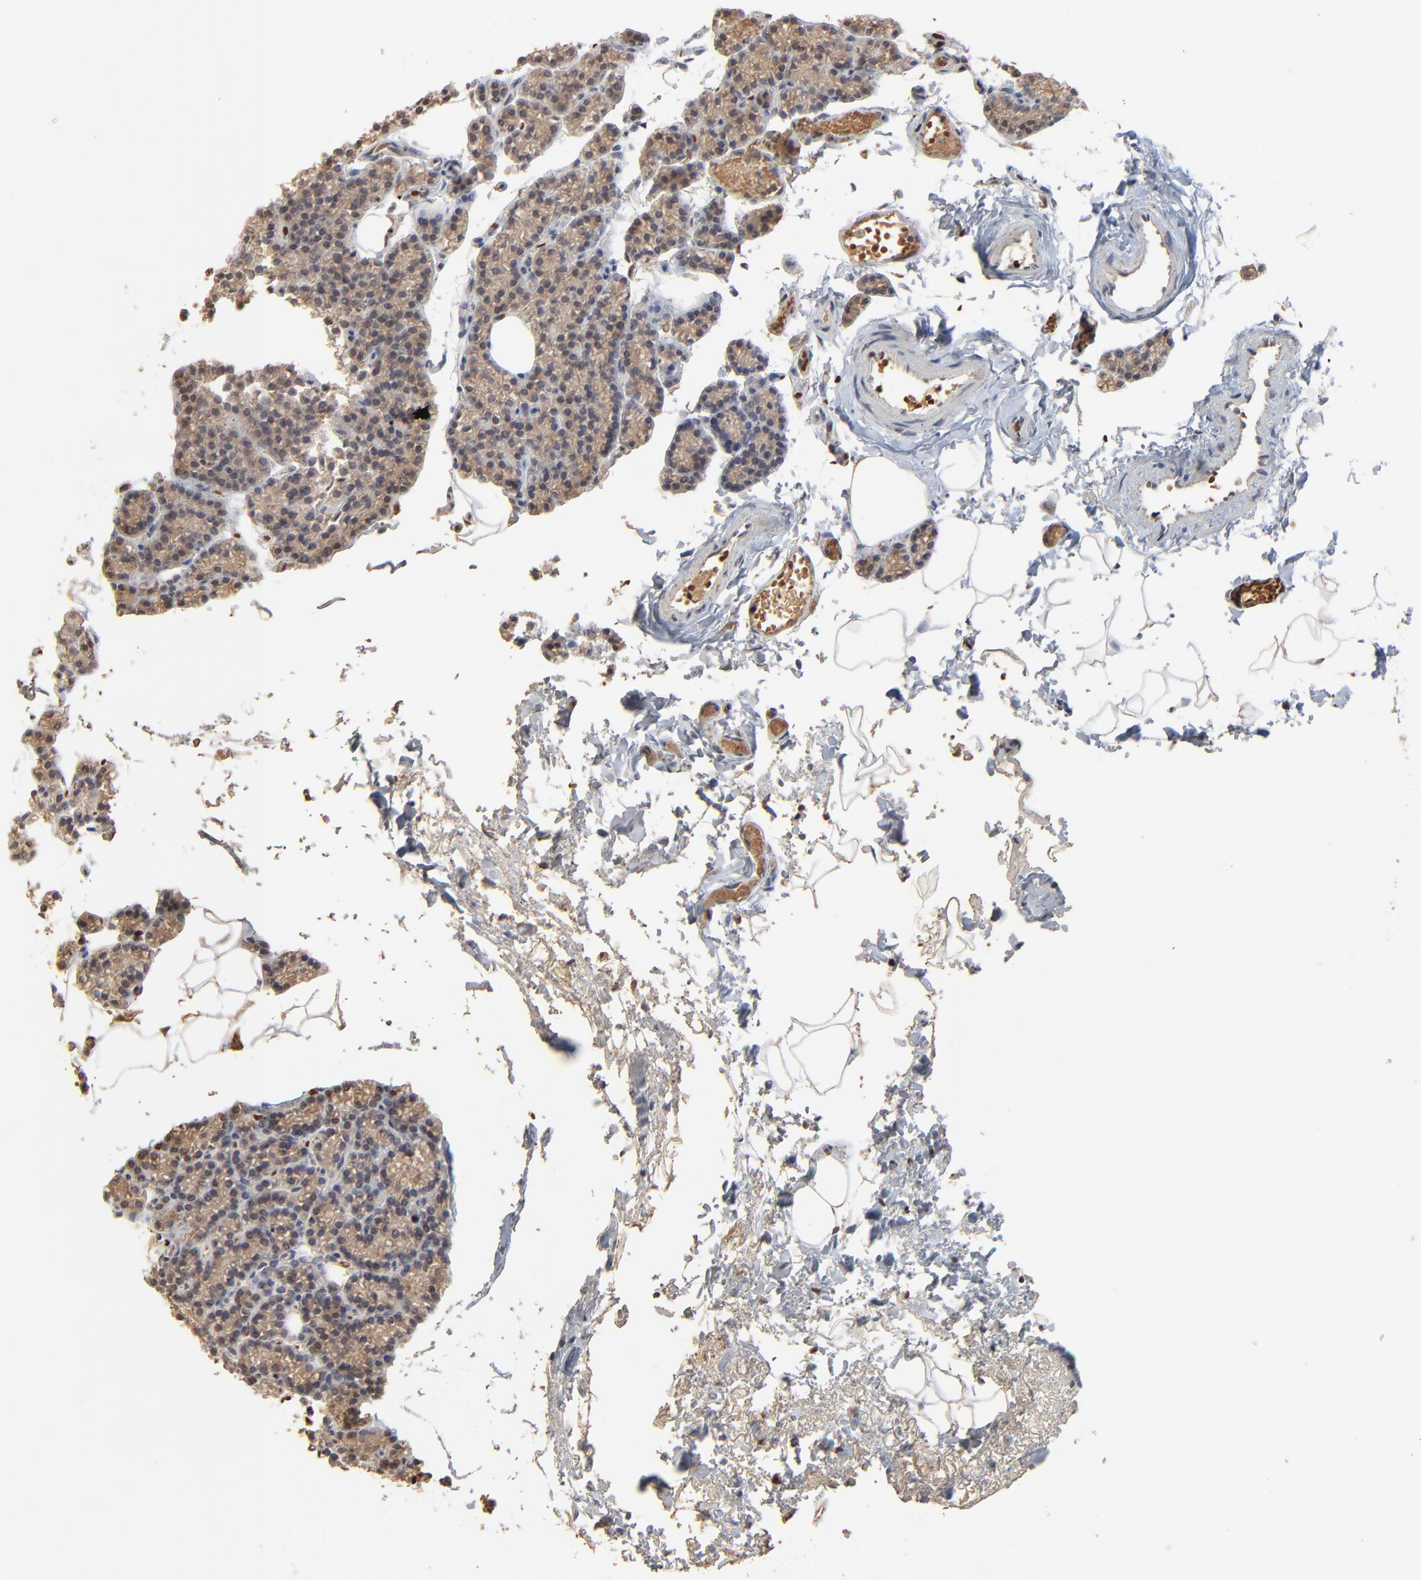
{"staining": {"intensity": "moderate", "quantity": "25%-75%", "location": "cytoplasmic/membranous"}, "tissue": "parathyroid gland", "cell_type": "Glandular cells", "image_type": "normal", "snomed": [{"axis": "morphology", "description": "Normal tissue, NOS"}, {"axis": "topography", "description": "Parathyroid gland"}], "caption": "IHC of benign parathyroid gland demonstrates medium levels of moderate cytoplasmic/membranous positivity in approximately 25%-75% of glandular cells.", "gene": "FANCB", "patient": {"sex": "female", "age": 60}}